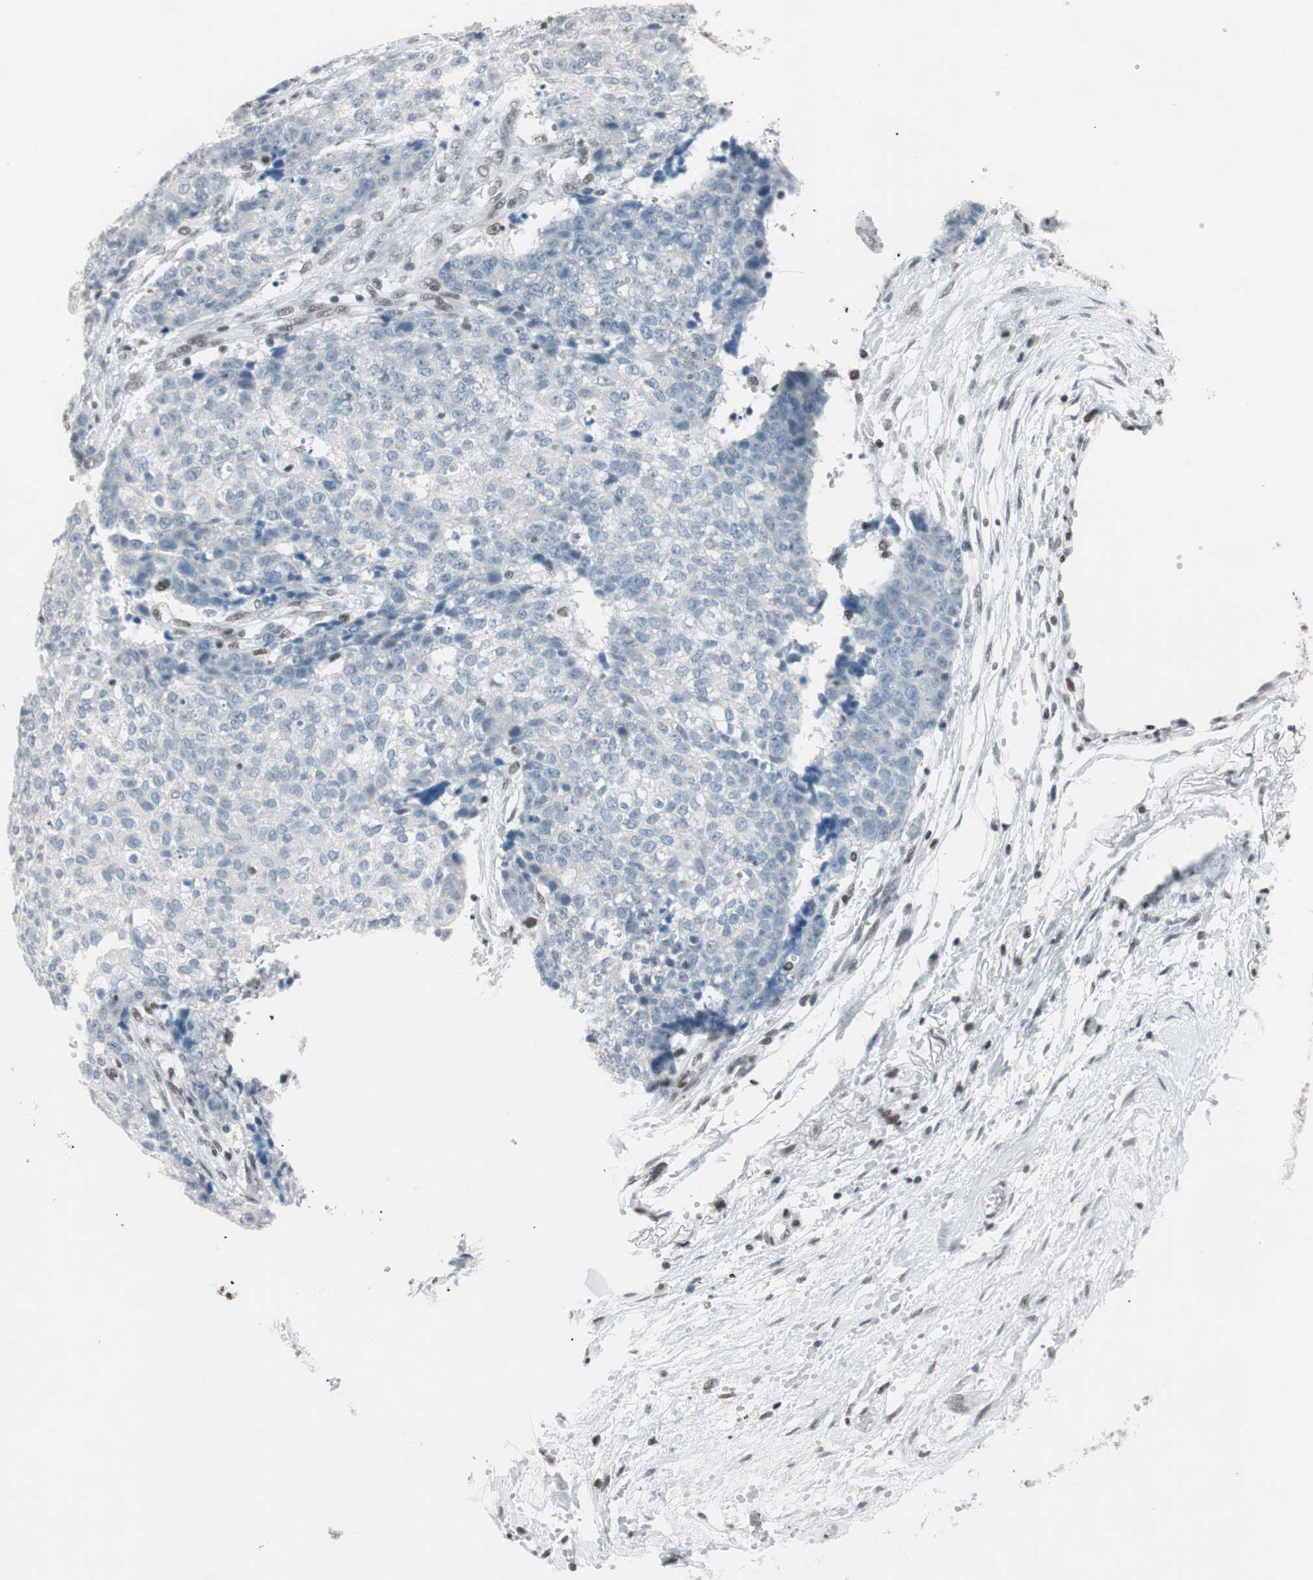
{"staining": {"intensity": "negative", "quantity": "none", "location": "none"}, "tissue": "ovarian cancer", "cell_type": "Tumor cells", "image_type": "cancer", "snomed": [{"axis": "morphology", "description": "Carcinoma, endometroid"}, {"axis": "topography", "description": "Ovary"}], "caption": "Micrograph shows no significant protein staining in tumor cells of ovarian endometroid carcinoma. (Immunohistochemistry, brightfield microscopy, high magnification).", "gene": "ARID1A", "patient": {"sex": "female", "age": 42}}